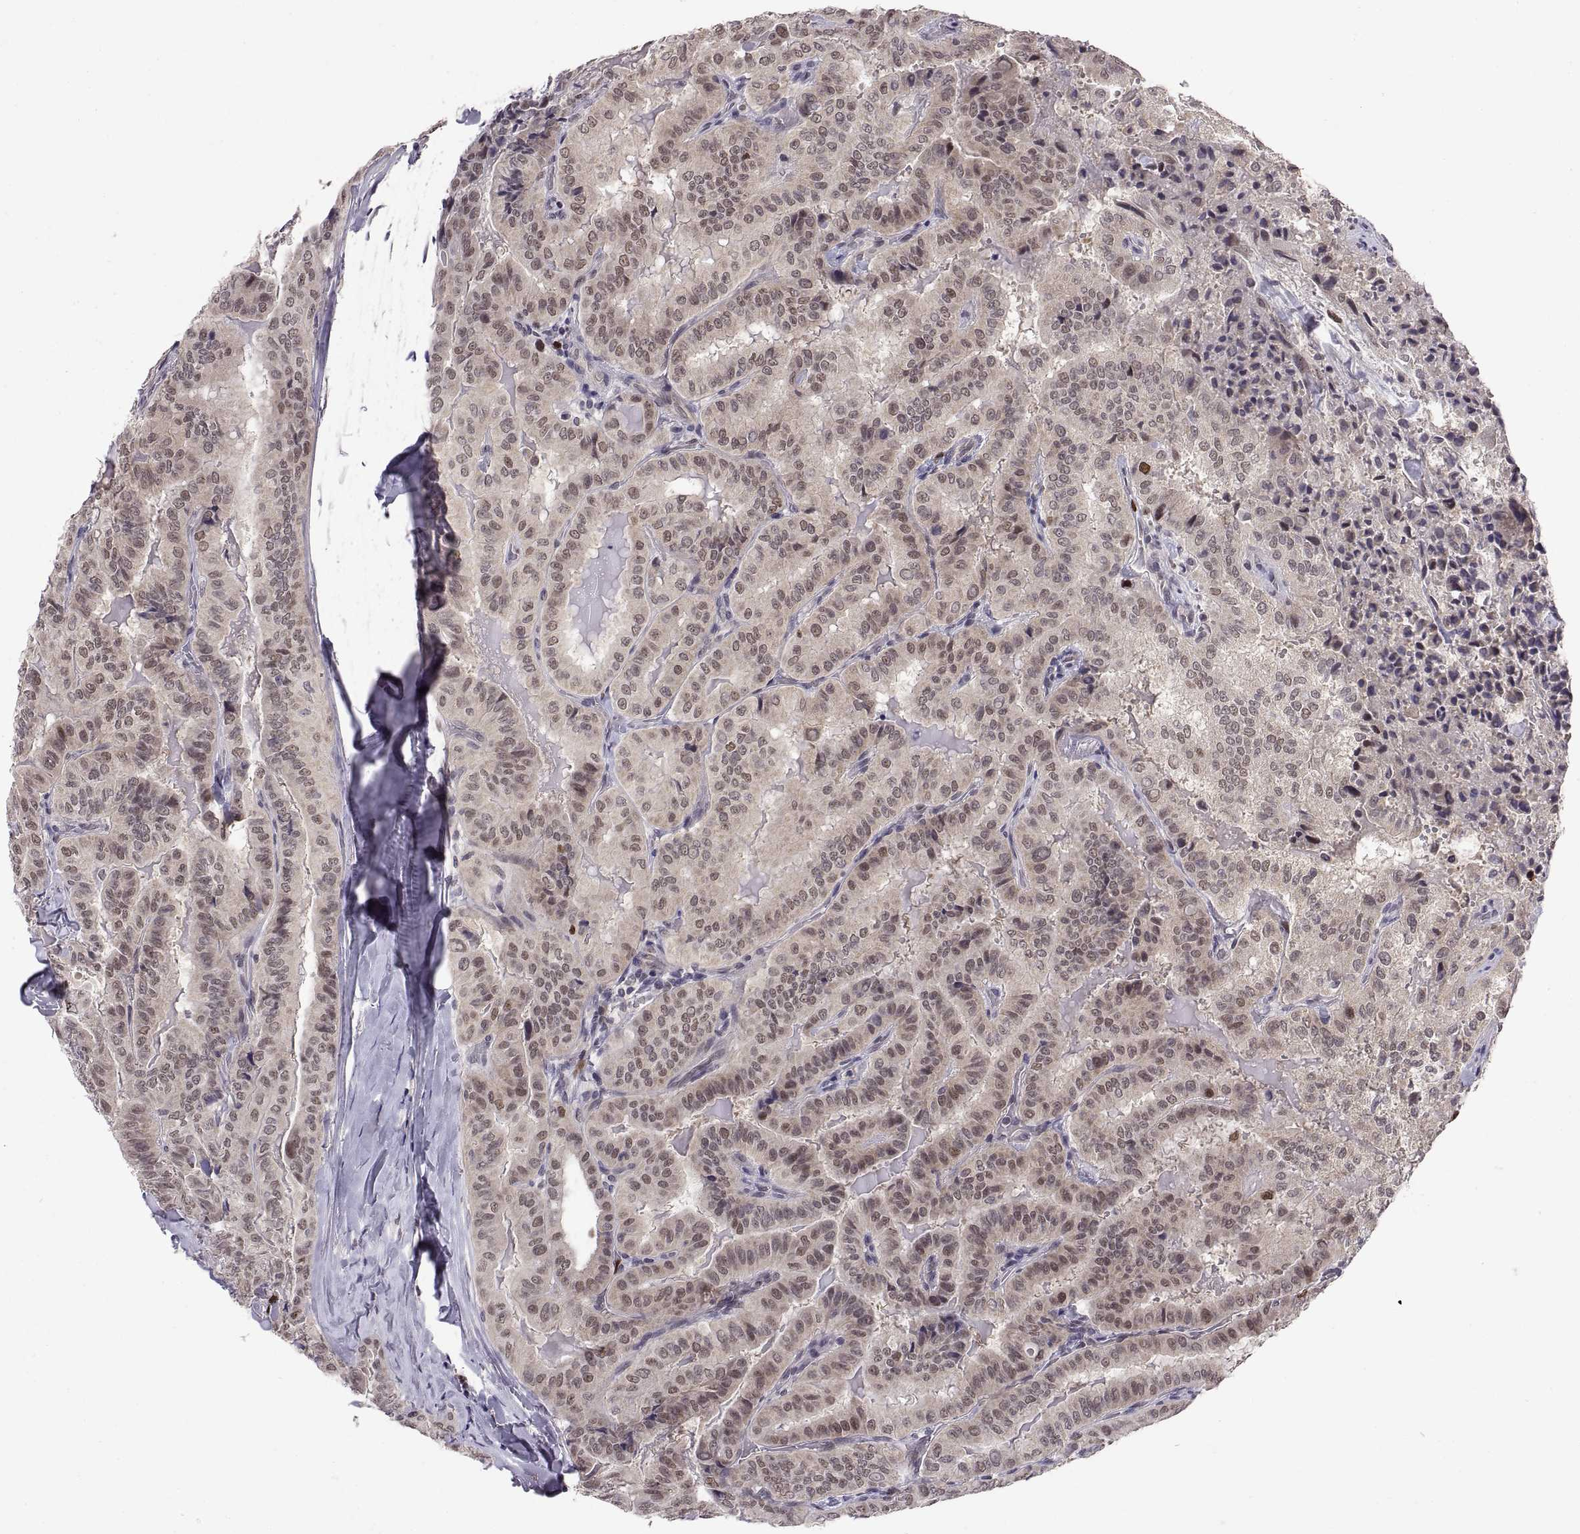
{"staining": {"intensity": "weak", "quantity": ">75%", "location": "nuclear"}, "tissue": "thyroid cancer", "cell_type": "Tumor cells", "image_type": "cancer", "snomed": [{"axis": "morphology", "description": "Papillary adenocarcinoma, NOS"}, {"axis": "topography", "description": "Thyroid gland"}], "caption": "A brown stain shows weak nuclear positivity of a protein in thyroid cancer tumor cells. The protein is stained brown, and the nuclei are stained in blue (DAB IHC with brightfield microscopy, high magnification).", "gene": "CHFR", "patient": {"sex": "female", "age": 68}}